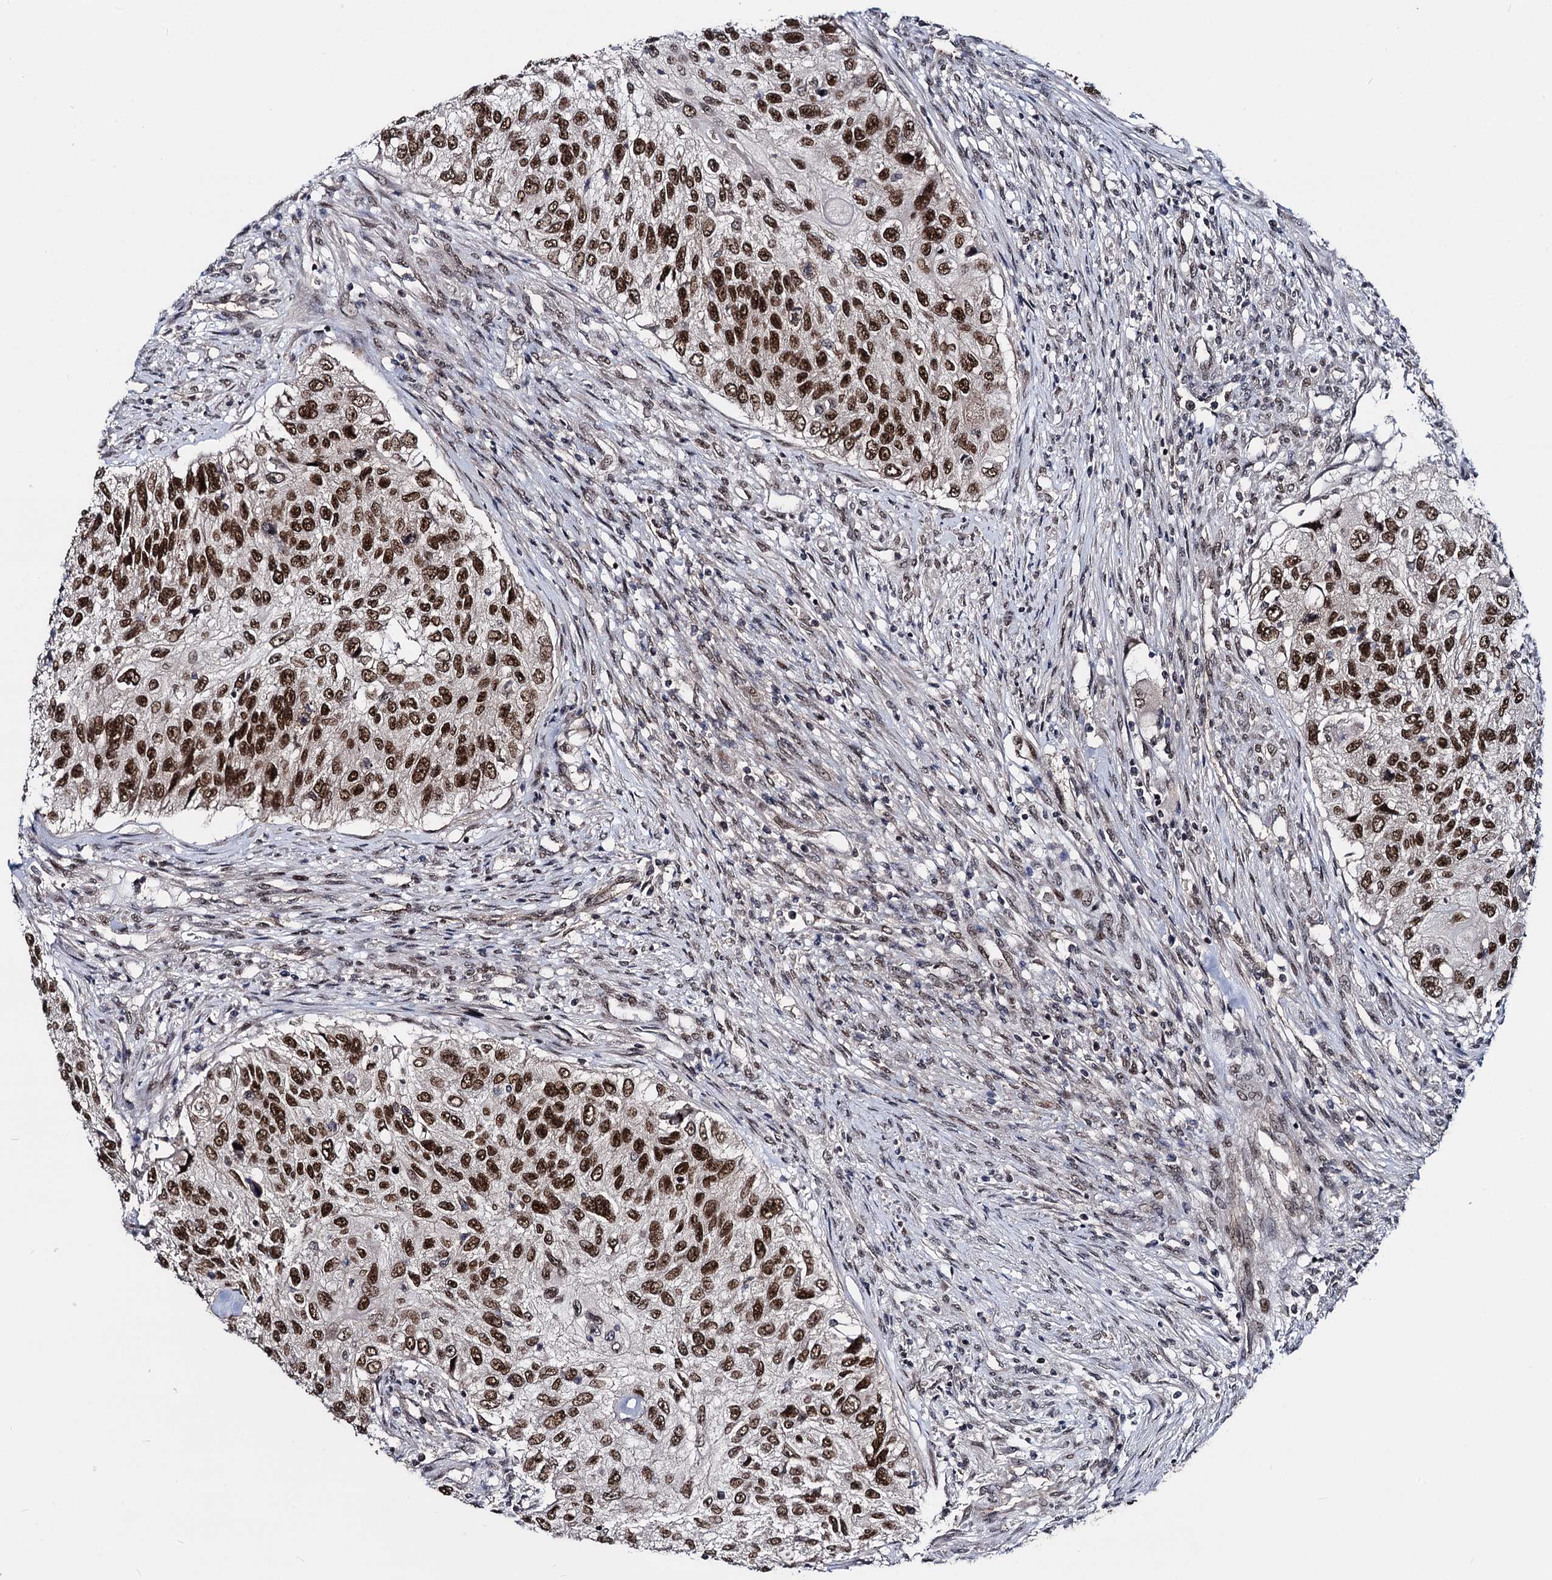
{"staining": {"intensity": "strong", "quantity": ">75%", "location": "nuclear"}, "tissue": "urothelial cancer", "cell_type": "Tumor cells", "image_type": "cancer", "snomed": [{"axis": "morphology", "description": "Urothelial carcinoma, High grade"}, {"axis": "topography", "description": "Urinary bladder"}], "caption": "A high-resolution photomicrograph shows immunohistochemistry staining of urothelial cancer, which exhibits strong nuclear positivity in about >75% of tumor cells. Nuclei are stained in blue.", "gene": "GALNT11", "patient": {"sex": "female", "age": 60}}